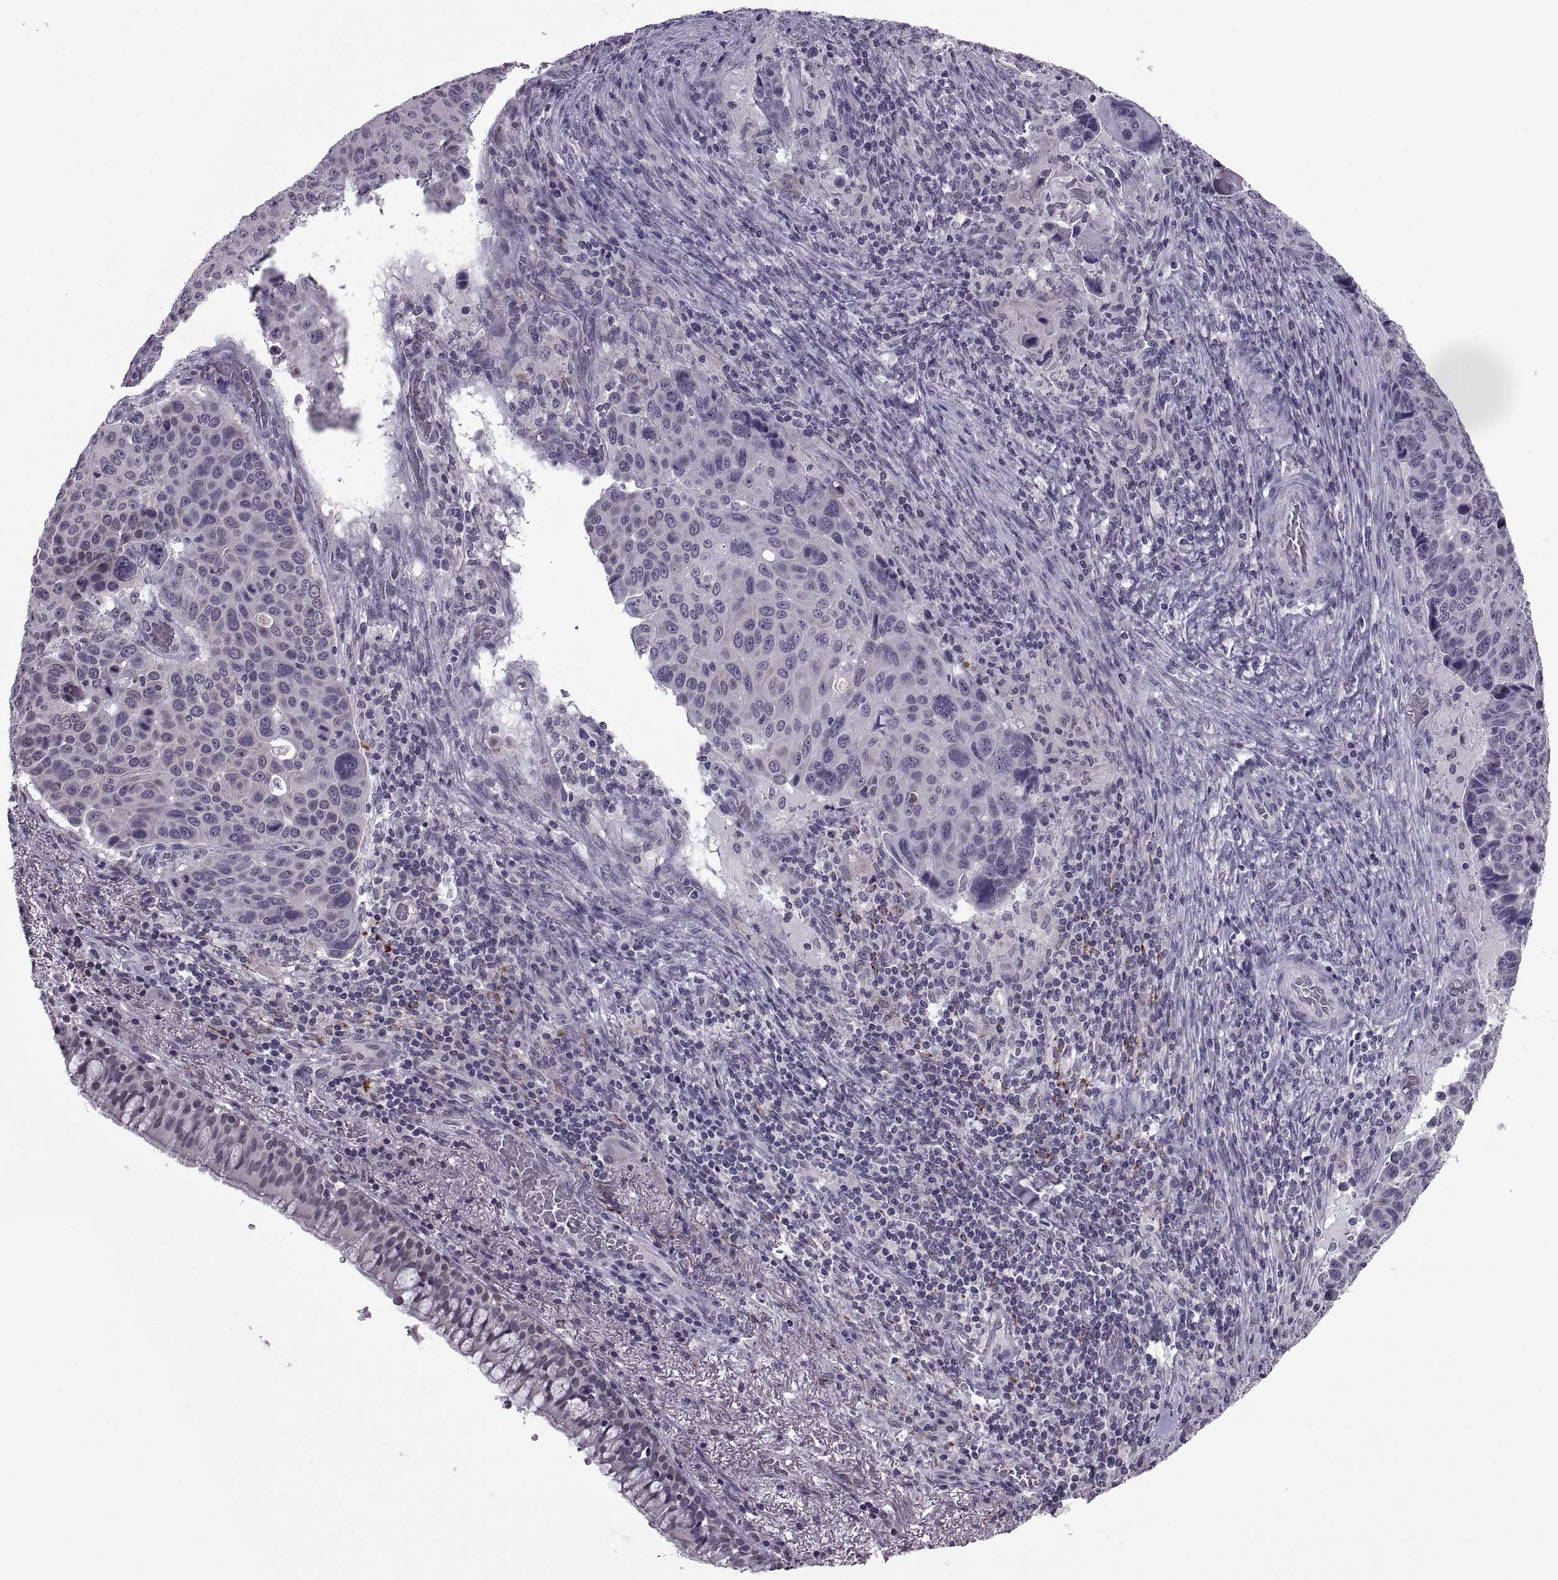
{"staining": {"intensity": "negative", "quantity": "none", "location": "none"}, "tissue": "lung cancer", "cell_type": "Tumor cells", "image_type": "cancer", "snomed": [{"axis": "morphology", "description": "Squamous cell carcinoma, NOS"}, {"axis": "topography", "description": "Lung"}], "caption": "Image shows no significant protein staining in tumor cells of lung squamous cell carcinoma.", "gene": "OTP", "patient": {"sex": "male", "age": 68}}